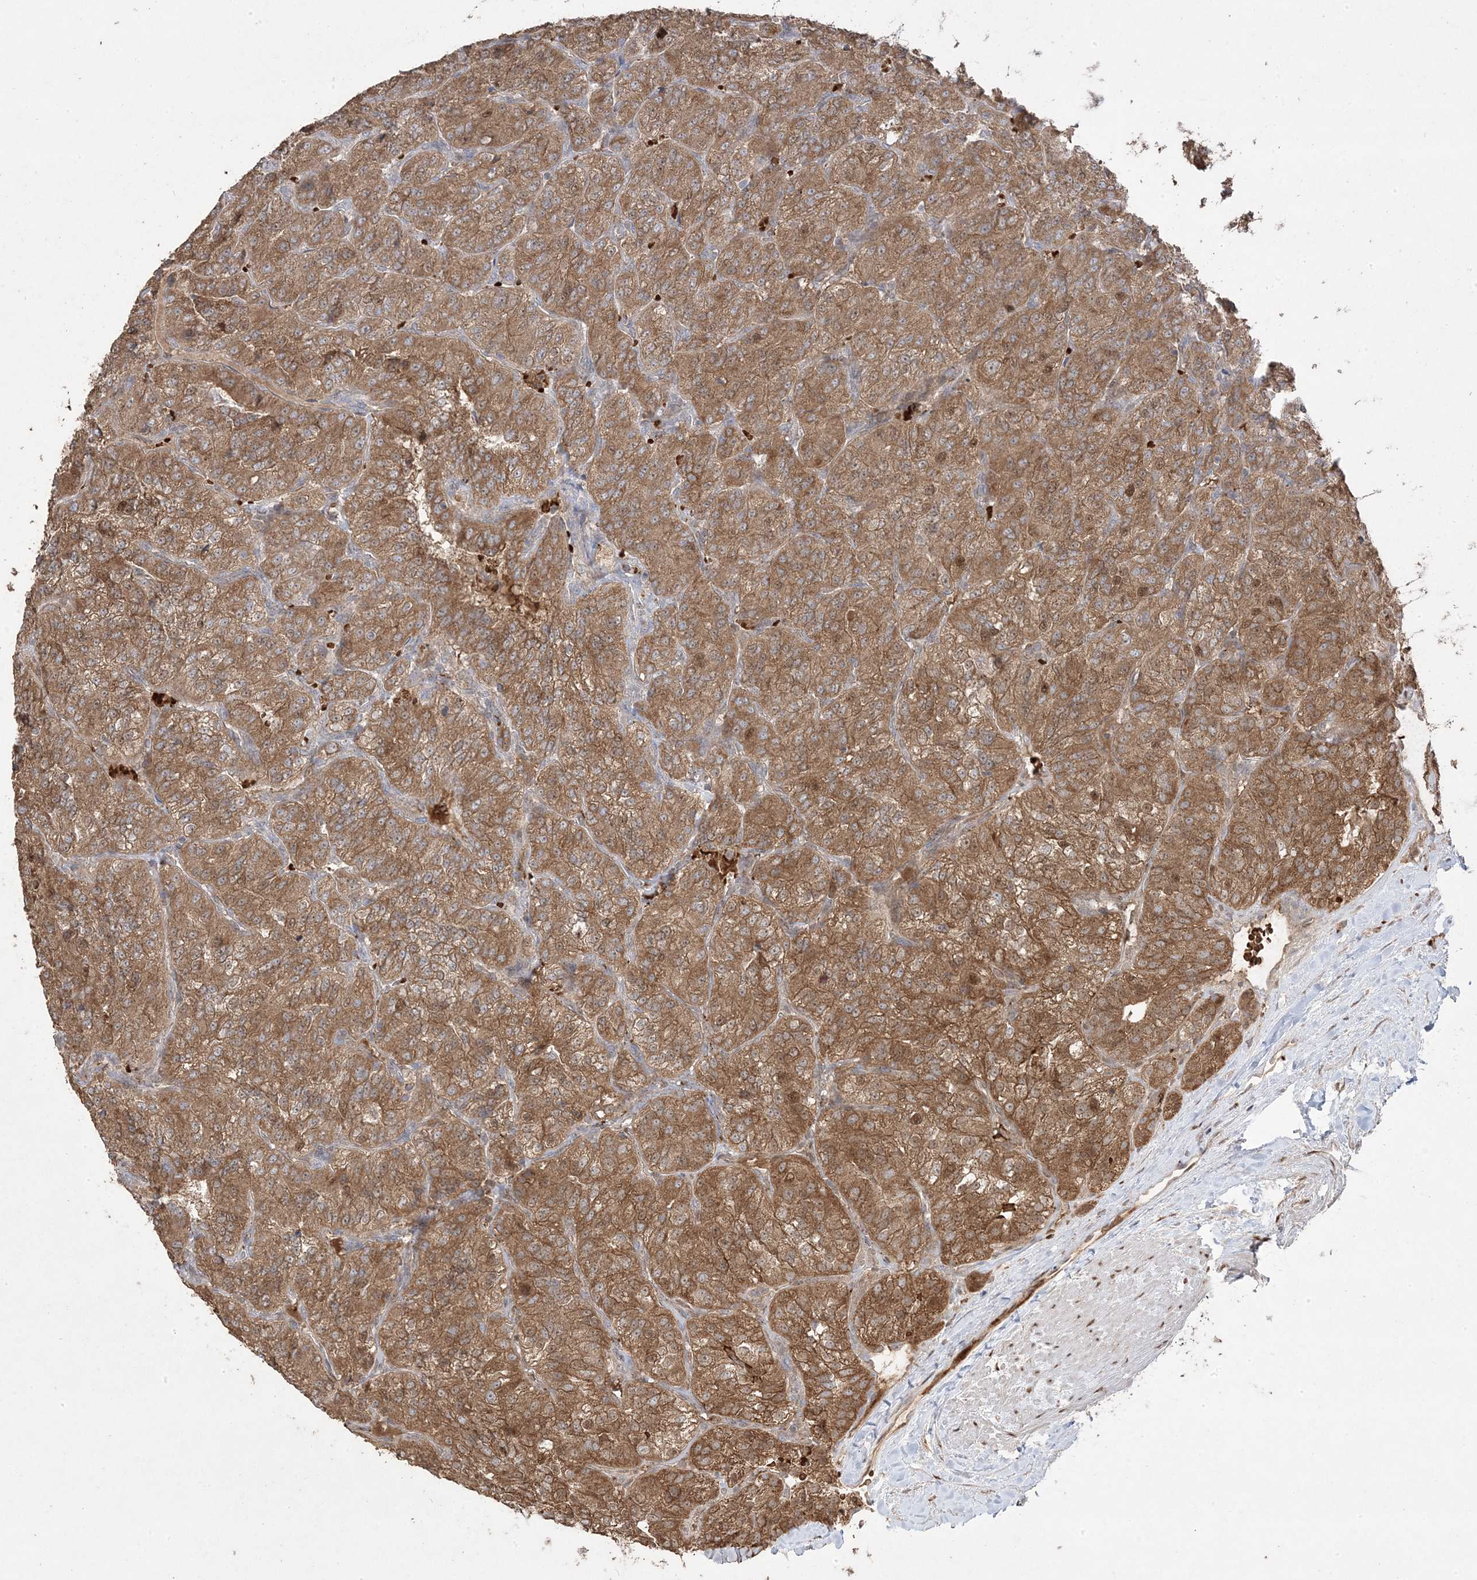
{"staining": {"intensity": "moderate", "quantity": ">75%", "location": "cytoplasmic/membranous"}, "tissue": "renal cancer", "cell_type": "Tumor cells", "image_type": "cancer", "snomed": [{"axis": "morphology", "description": "Adenocarcinoma, NOS"}, {"axis": "topography", "description": "Kidney"}], "caption": "Tumor cells display medium levels of moderate cytoplasmic/membranous staining in approximately >75% of cells in renal adenocarcinoma.", "gene": "PPOX", "patient": {"sex": "female", "age": 63}}